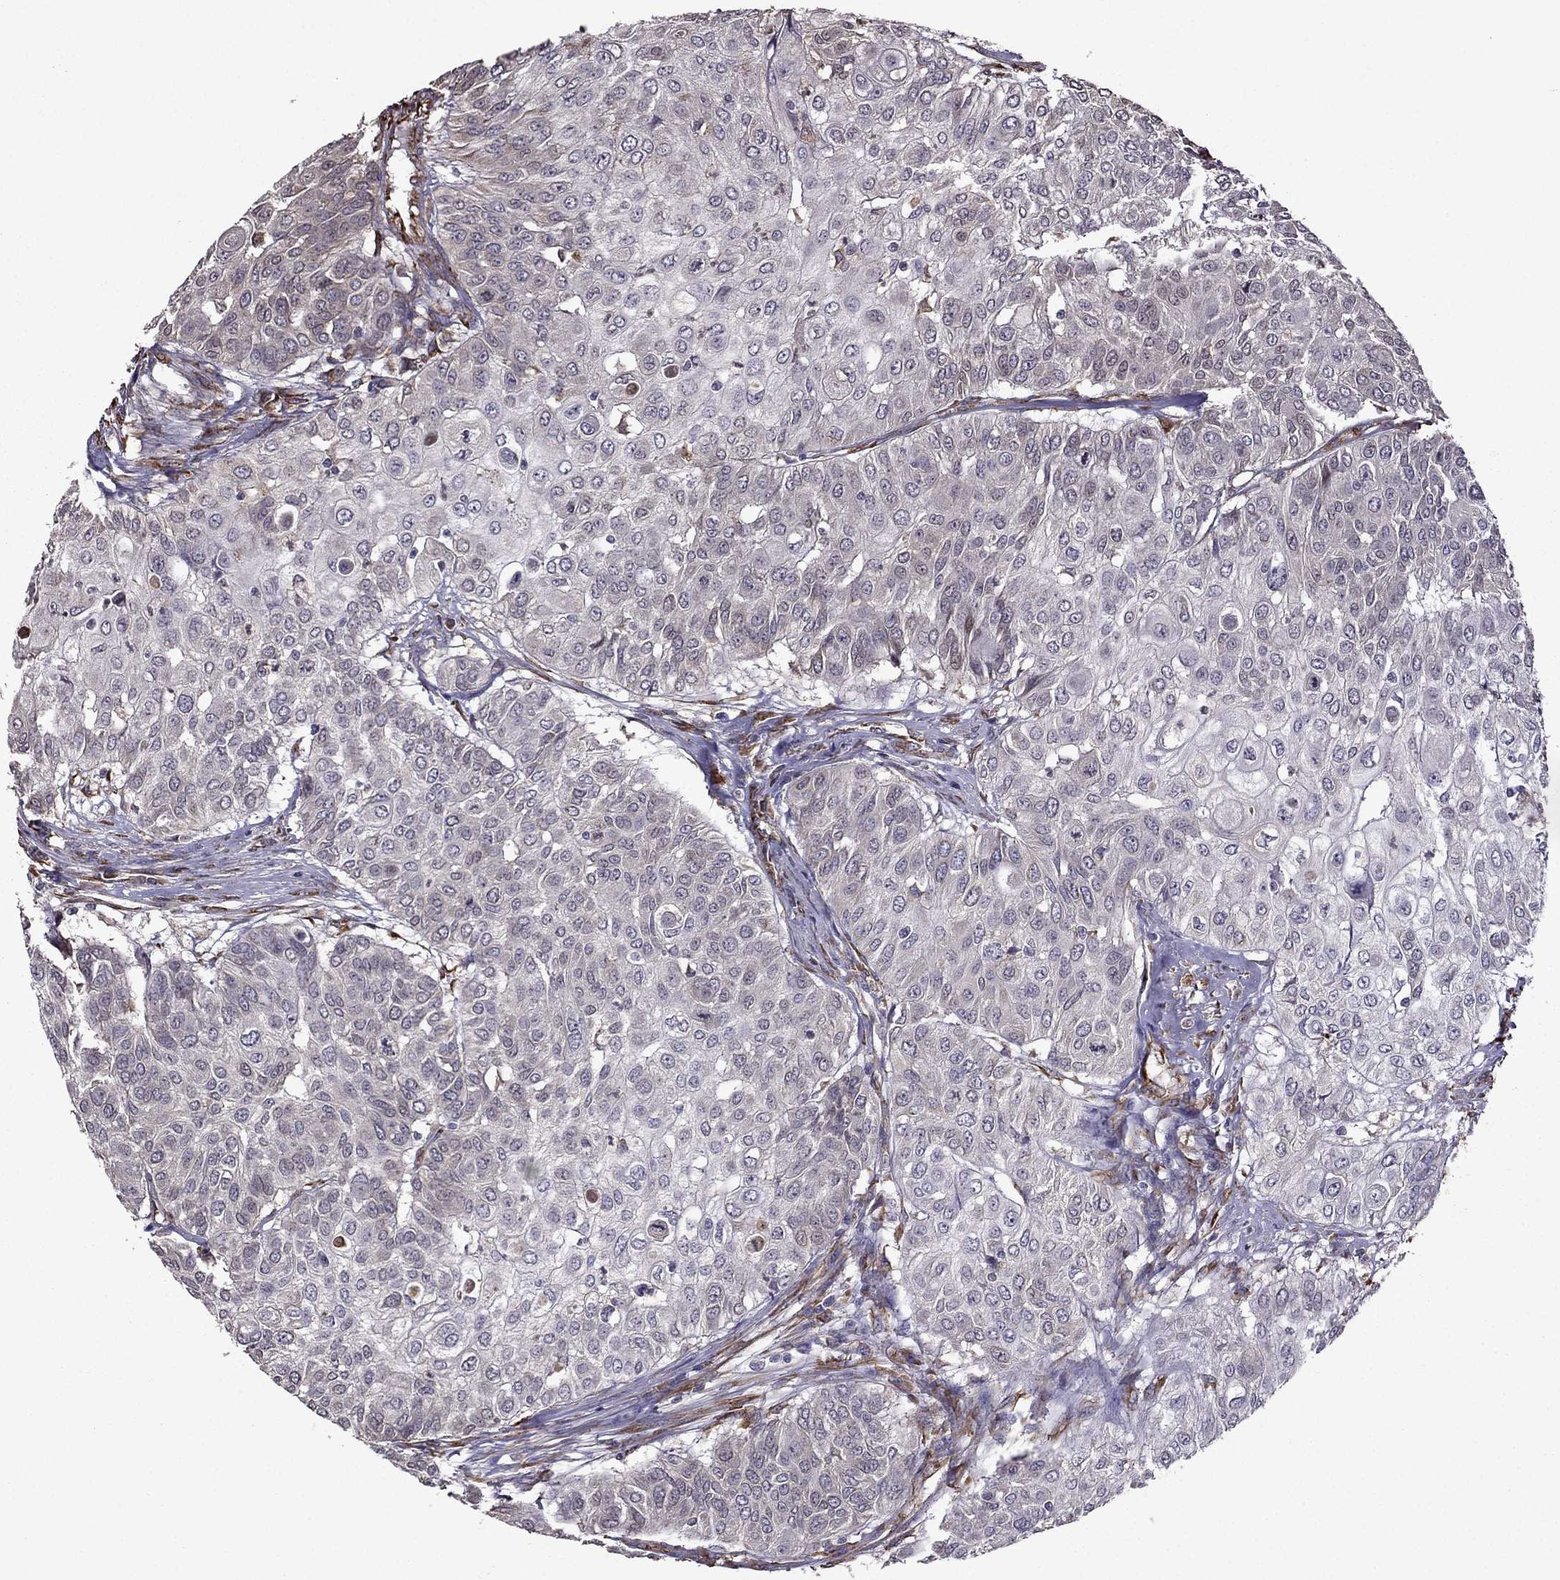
{"staining": {"intensity": "negative", "quantity": "none", "location": "none"}, "tissue": "urothelial cancer", "cell_type": "Tumor cells", "image_type": "cancer", "snomed": [{"axis": "morphology", "description": "Urothelial carcinoma, High grade"}, {"axis": "topography", "description": "Urinary bladder"}], "caption": "There is no significant staining in tumor cells of urothelial cancer. (Stains: DAB IHC with hematoxylin counter stain, Microscopy: brightfield microscopy at high magnification).", "gene": "IKBIP", "patient": {"sex": "female", "age": 79}}